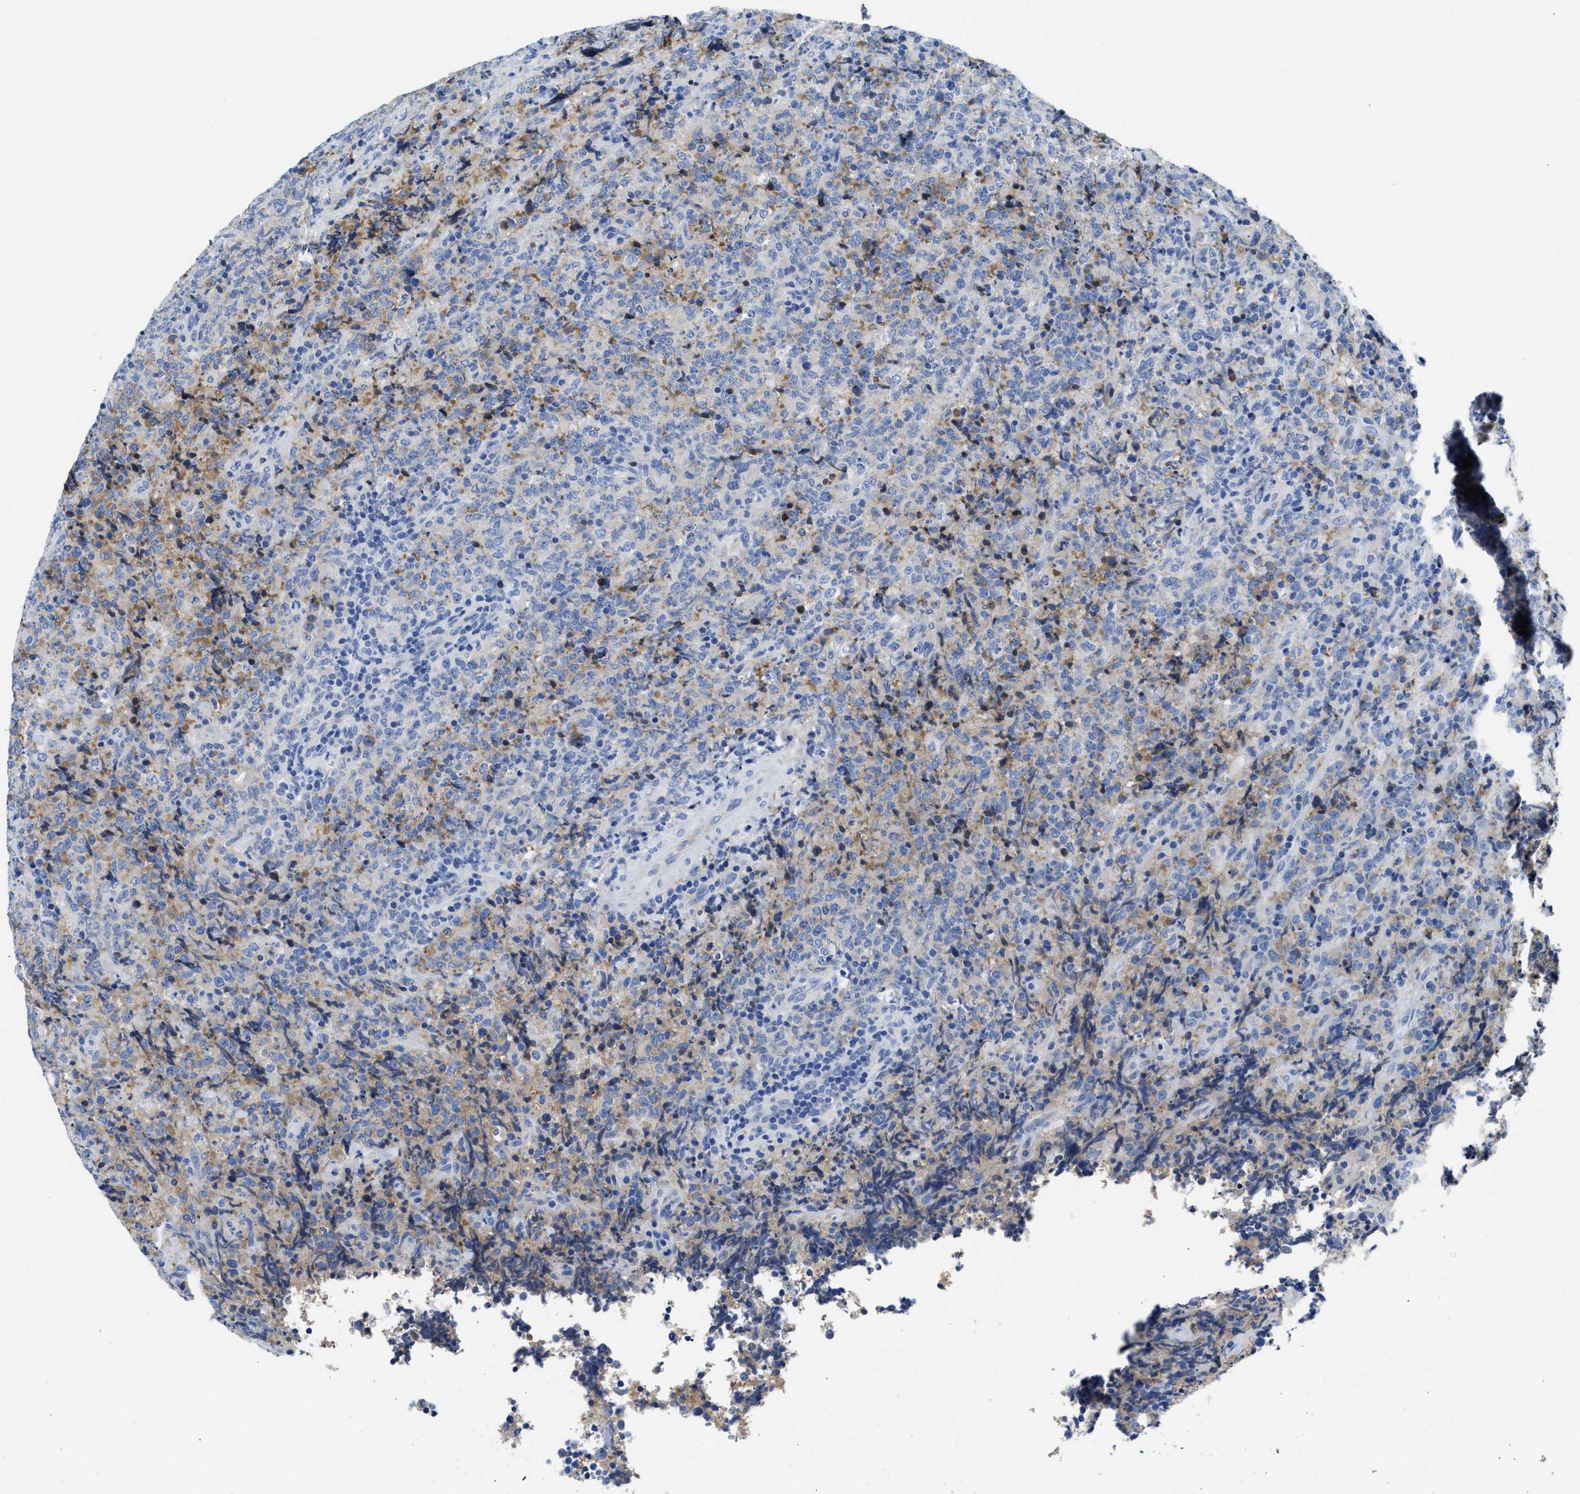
{"staining": {"intensity": "moderate", "quantity": "<25%", "location": "cytoplasmic/membranous"}, "tissue": "lymphoma", "cell_type": "Tumor cells", "image_type": "cancer", "snomed": [{"axis": "morphology", "description": "Malignant lymphoma, non-Hodgkin's type, High grade"}, {"axis": "topography", "description": "Tonsil"}], "caption": "Moderate cytoplasmic/membranous positivity is identified in approximately <25% of tumor cells in lymphoma.", "gene": "GC", "patient": {"sex": "female", "age": 36}}